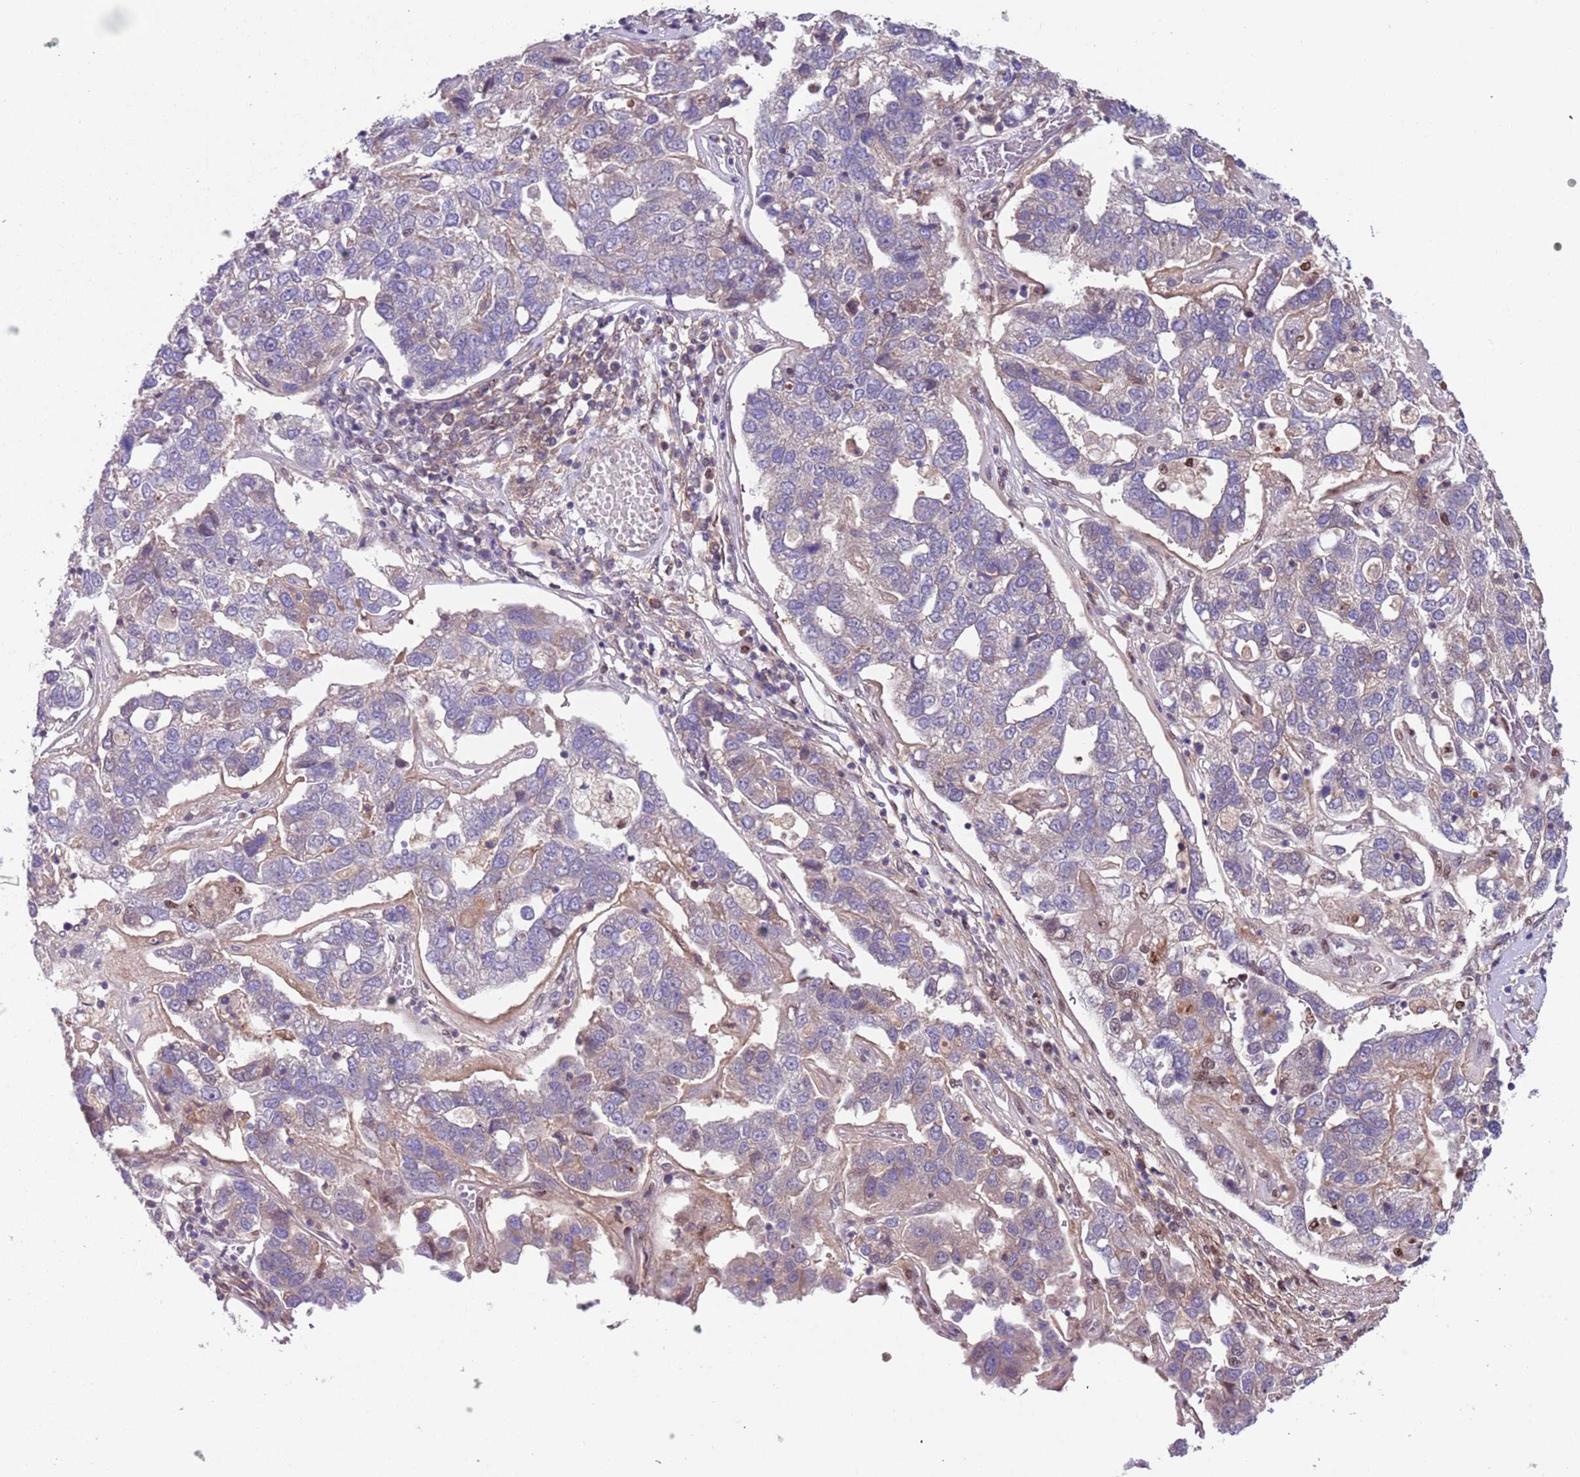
{"staining": {"intensity": "negative", "quantity": "none", "location": "none"}, "tissue": "pancreatic cancer", "cell_type": "Tumor cells", "image_type": "cancer", "snomed": [{"axis": "morphology", "description": "Adenocarcinoma, NOS"}, {"axis": "topography", "description": "Pancreas"}], "caption": "This is an IHC image of adenocarcinoma (pancreatic). There is no staining in tumor cells.", "gene": "RMND5B", "patient": {"sex": "female", "age": 61}}